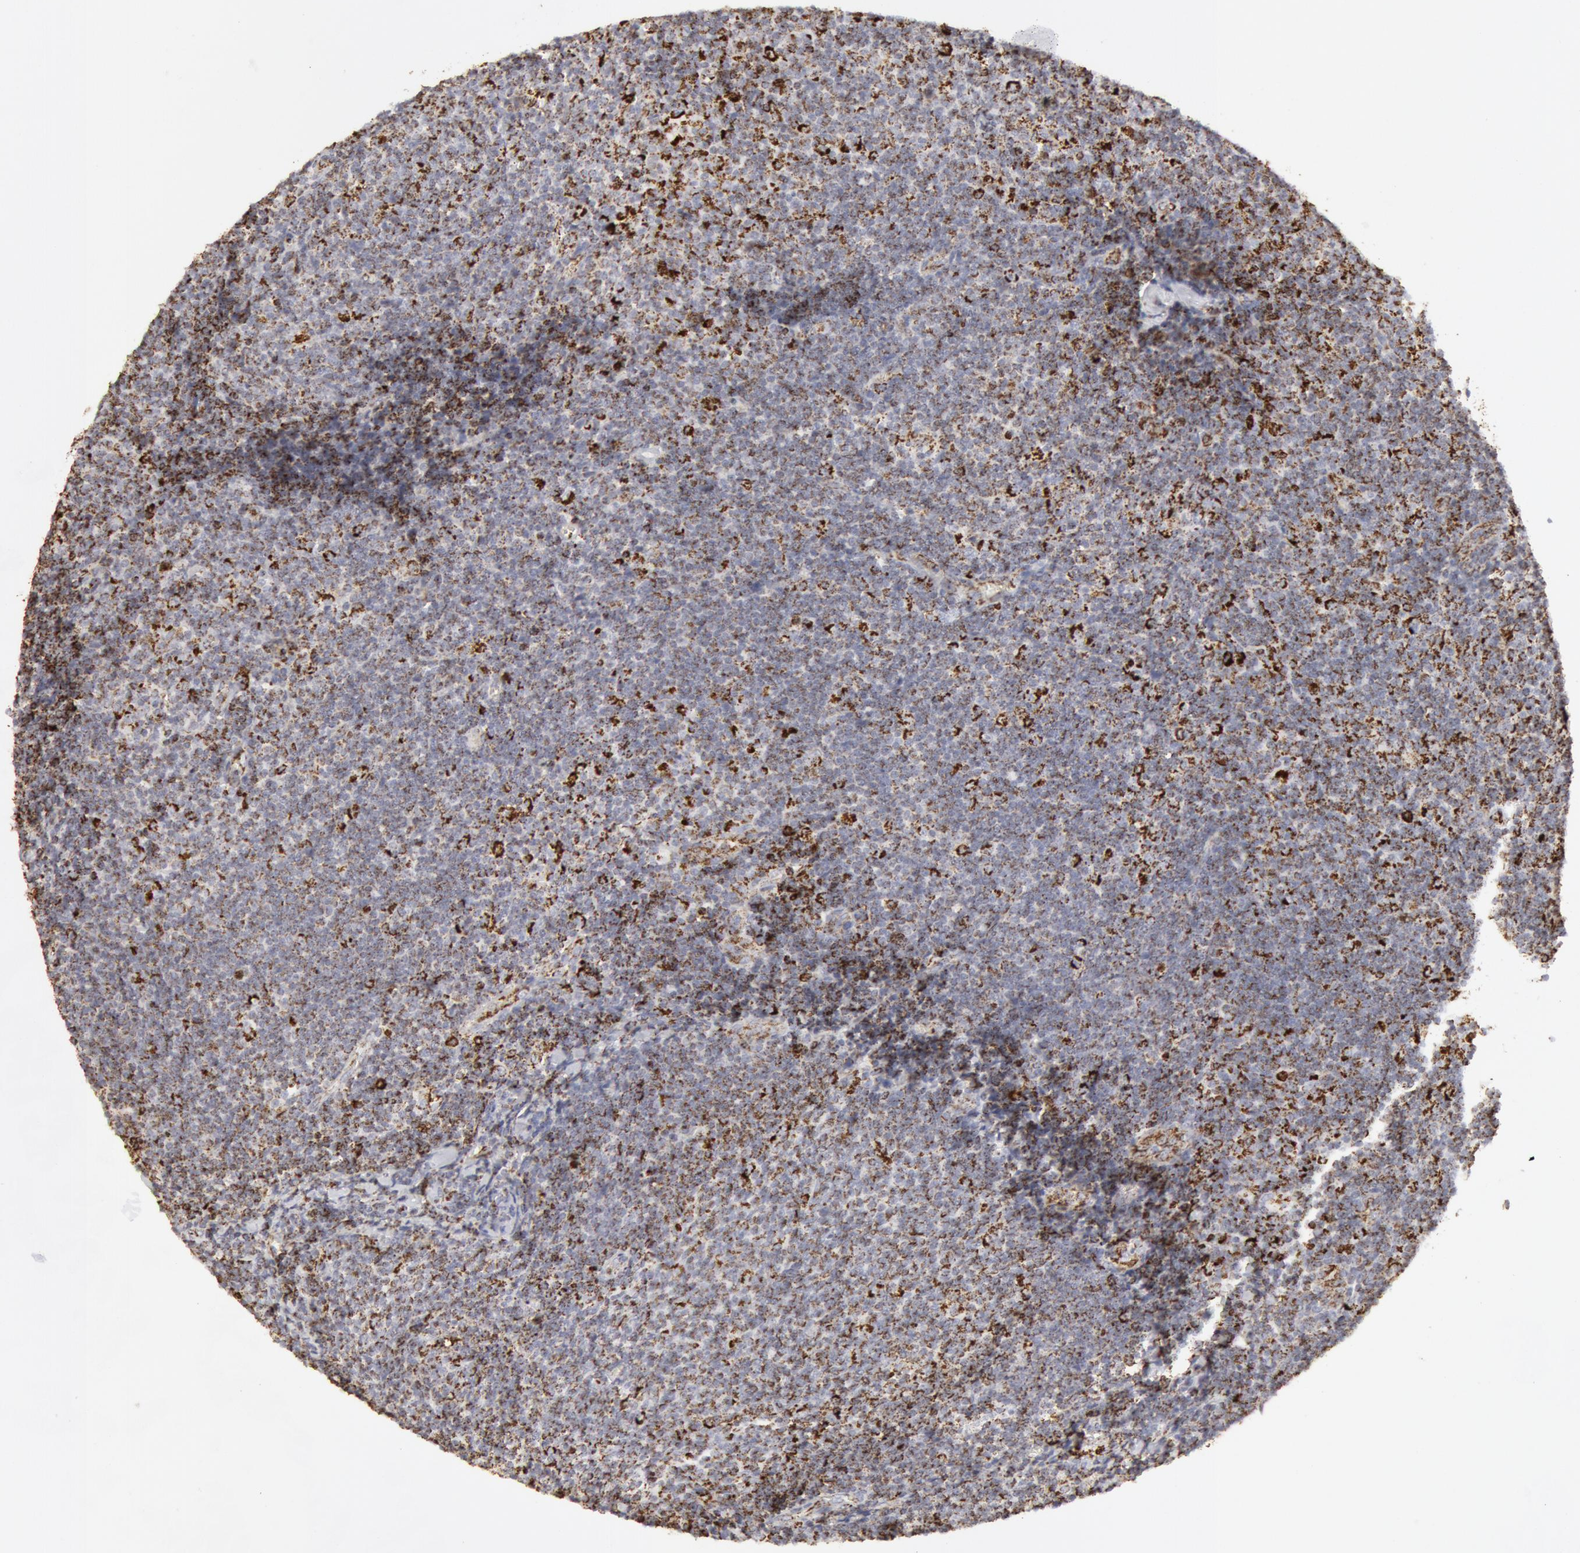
{"staining": {"intensity": "strong", "quantity": "25%-75%", "location": "cytoplasmic/membranous"}, "tissue": "lymphoma", "cell_type": "Tumor cells", "image_type": "cancer", "snomed": [{"axis": "morphology", "description": "Malignant lymphoma, non-Hodgkin's type, Low grade"}, {"axis": "topography", "description": "Lymph node"}], "caption": "Protein staining by IHC reveals strong cytoplasmic/membranous positivity in about 25%-75% of tumor cells in malignant lymphoma, non-Hodgkin's type (low-grade).", "gene": "ATP5F1B", "patient": {"sex": "male", "age": 49}}